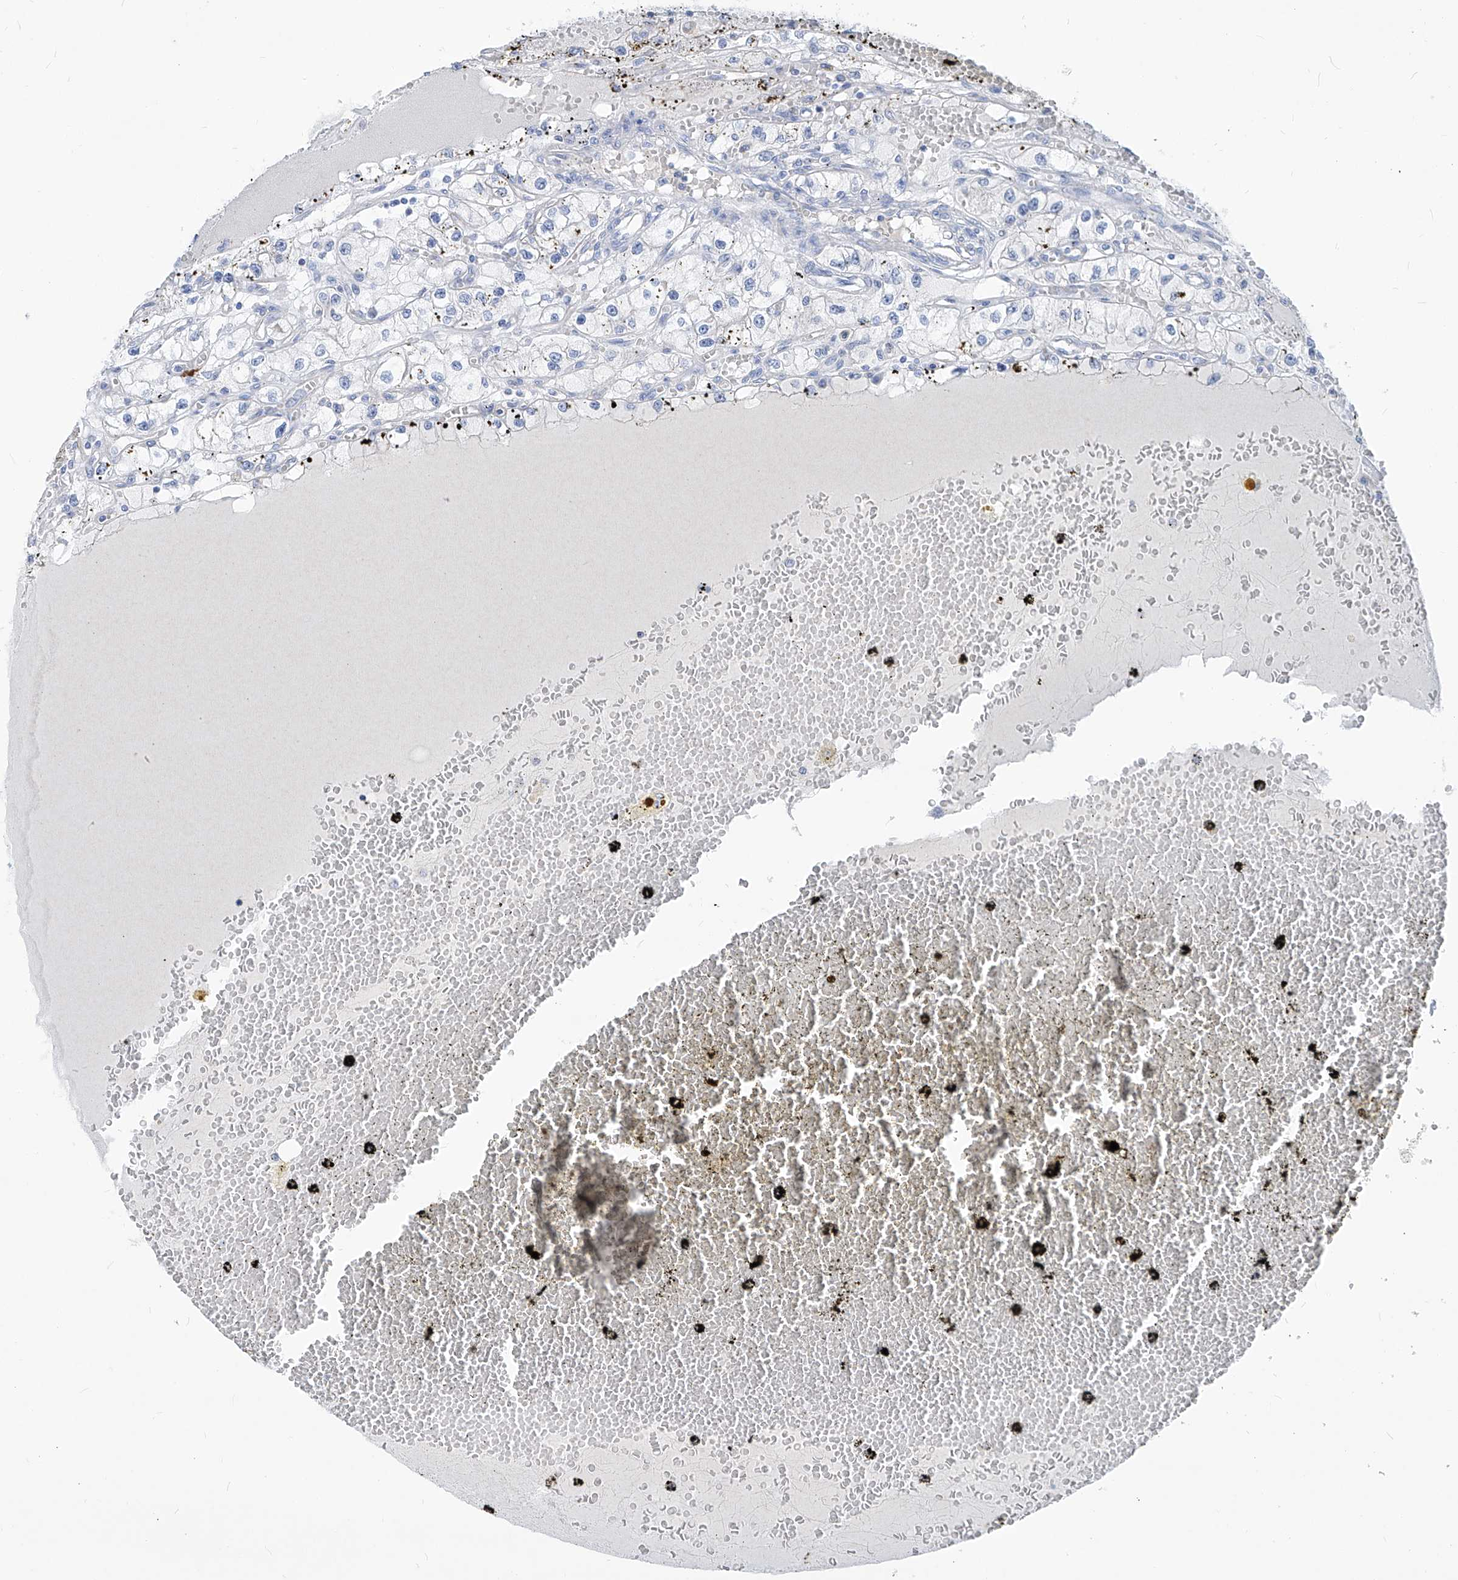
{"staining": {"intensity": "negative", "quantity": "none", "location": "none"}, "tissue": "renal cancer", "cell_type": "Tumor cells", "image_type": "cancer", "snomed": [{"axis": "morphology", "description": "Adenocarcinoma, NOS"}, {"axis": "topography", "description": "Kidney"}], "caption": "High magnification brightfield microscopy of adenocarcinoma (renal) stained with DAB (3,3'-diaminobenzidine) (brown) and counterstained with hematoxylin (blue): tumor cells show no significant staining.", "gene": "AKAP10", "patient": {"sex": "male", "age": 56}}